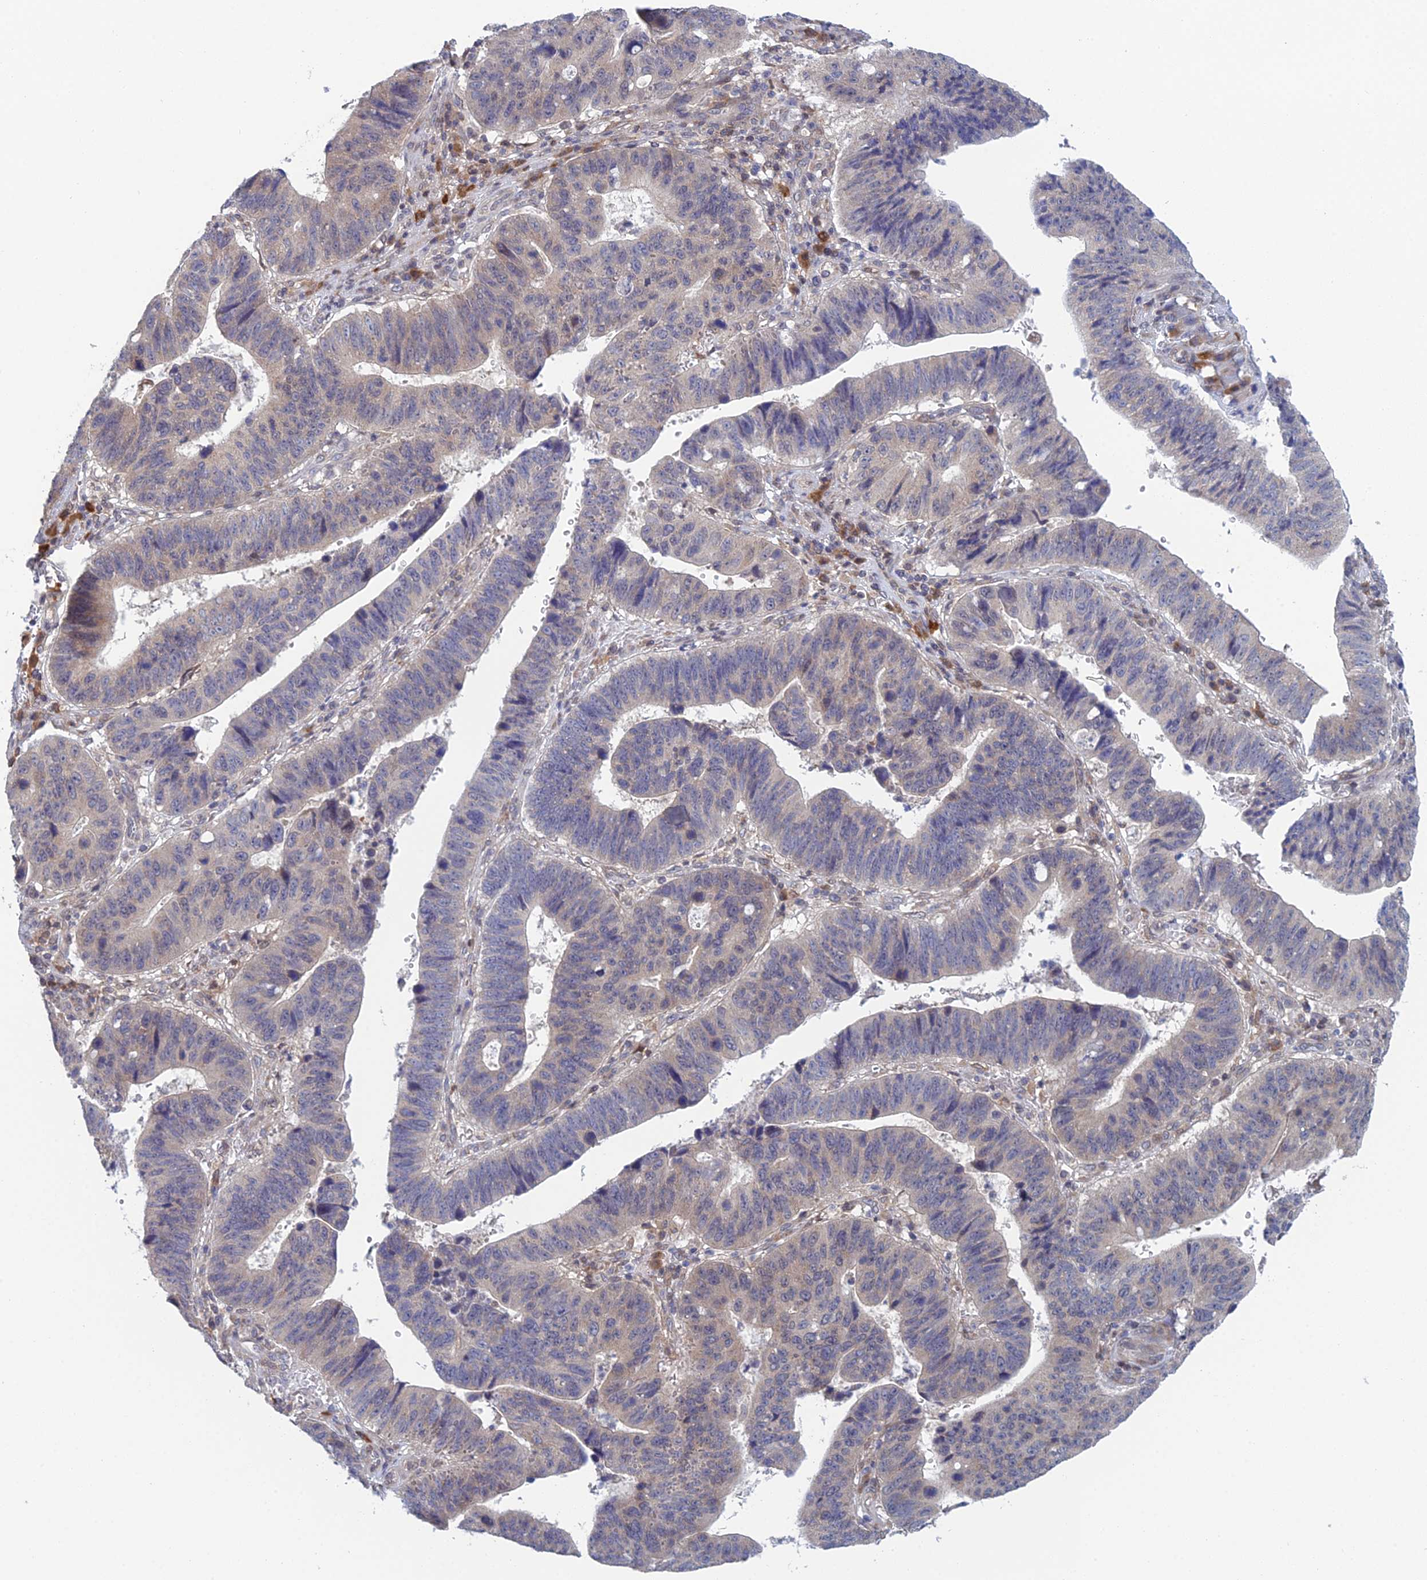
{"staining": {"intensity": "negative", "quantity": "none", "location": "none"}, "tissue": "stomach cancer", "cell_type": "Tumor cells", "image_type": "cancer", "snomed": [{"axis": "morphology", "description": "Adenocarcinoma, NOS"}, {"axis": "topography", "description": "Stomach"}], "caption": "Stomach cancer was stained to show a protein in brown. There is no significant positivity in tumor cells.", "gene": "SRA1", "patient": {"sex": "male", "age": 59}}